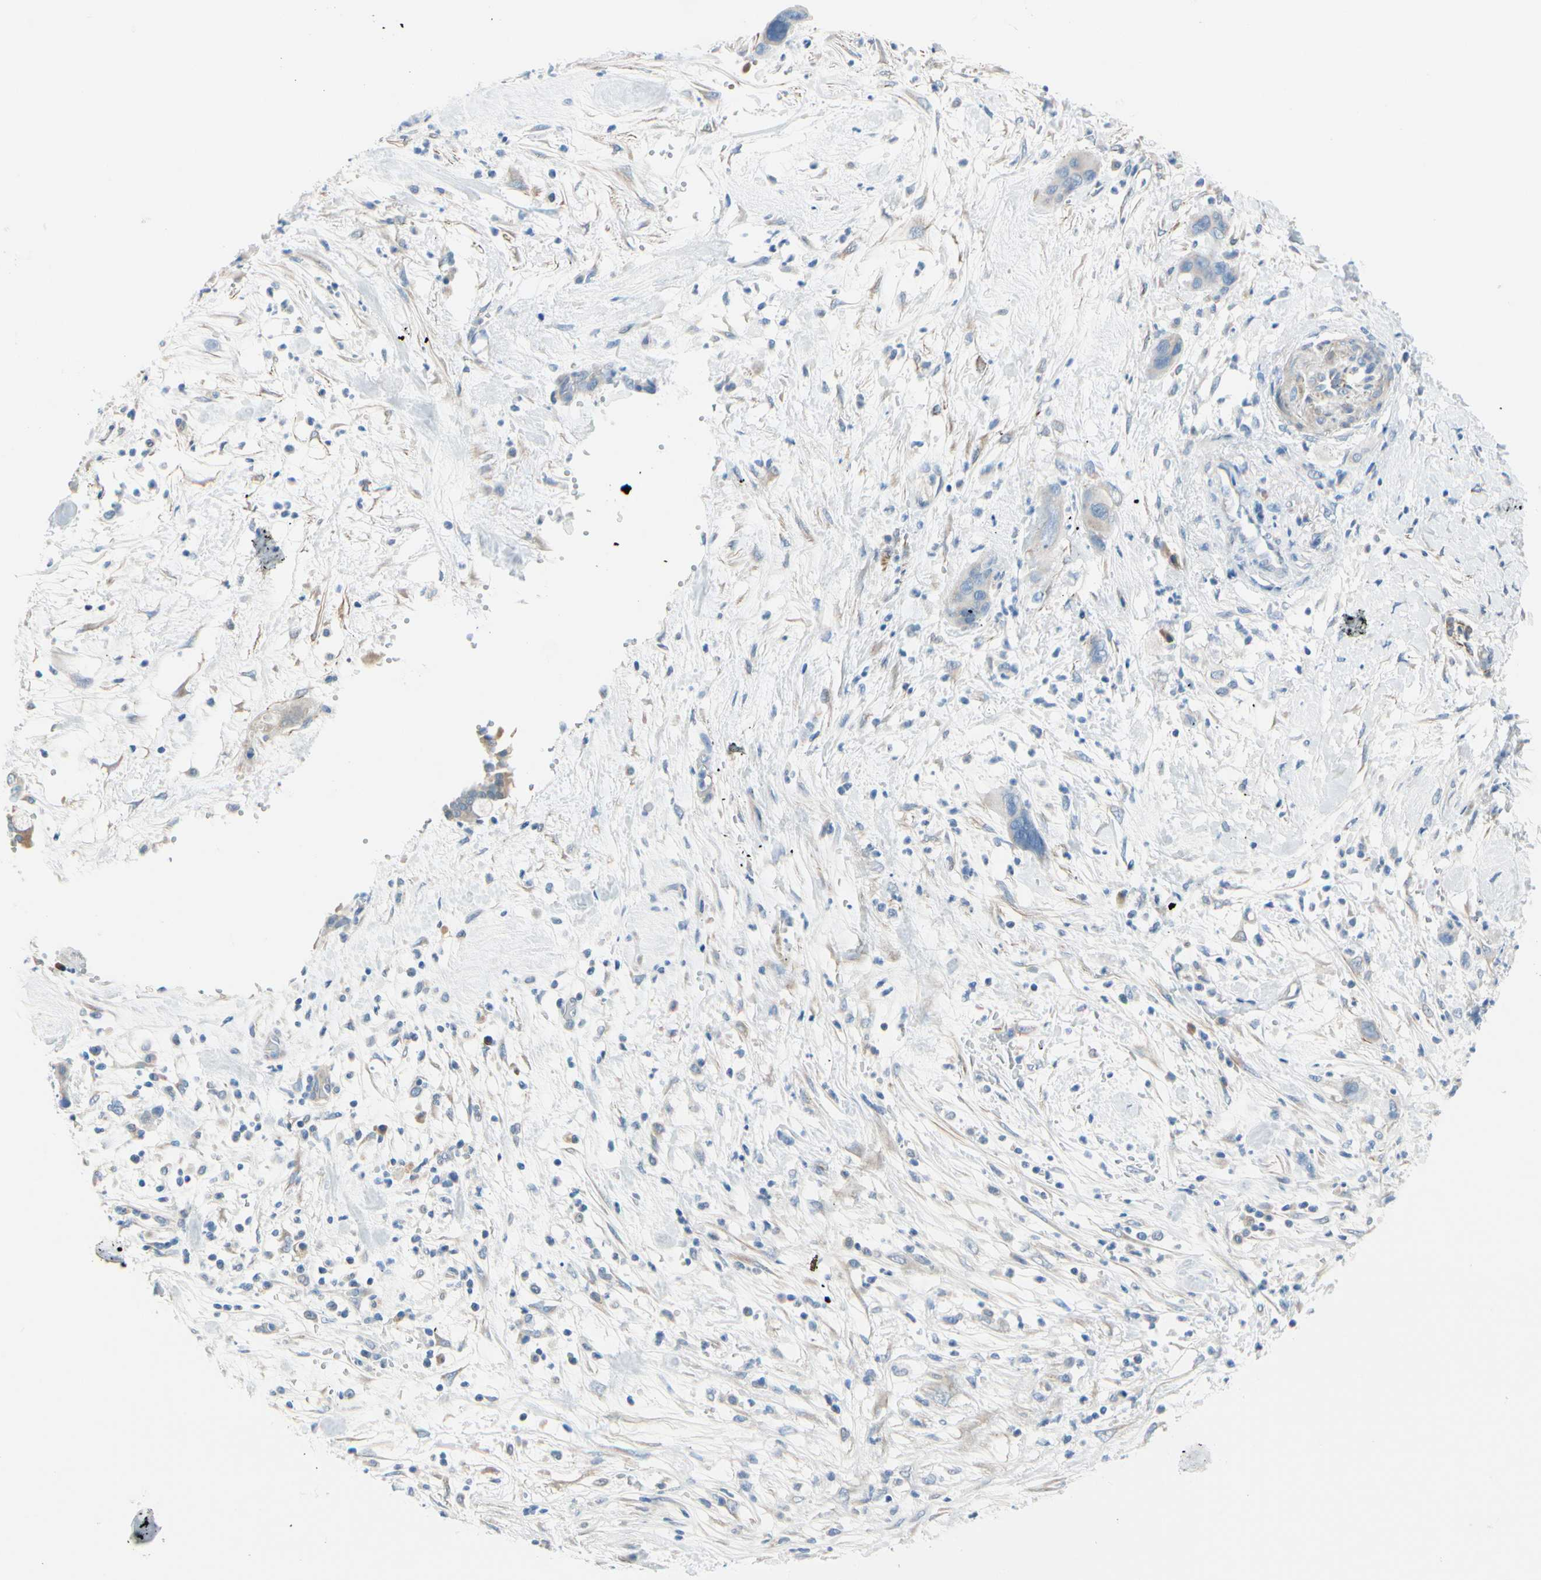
{"staining": {"intensity": "negative", "quantity": "none", "location": "none"}, "tissue": "pancreatic cancer", "cell_type": "Tumor cells", "image_type": "cancer", "snomed": [{"axis": "morphology", "description": "Adenocarcinoma, NOS"}, {"axis": "topography", "description": "Pancreas"}], "caption": "This is an IHC micrograph of pancreatic cancer. There is no expression in tumor cells.", "gene": "FCER2", "patient": {"sex": "female", "age": 71}}